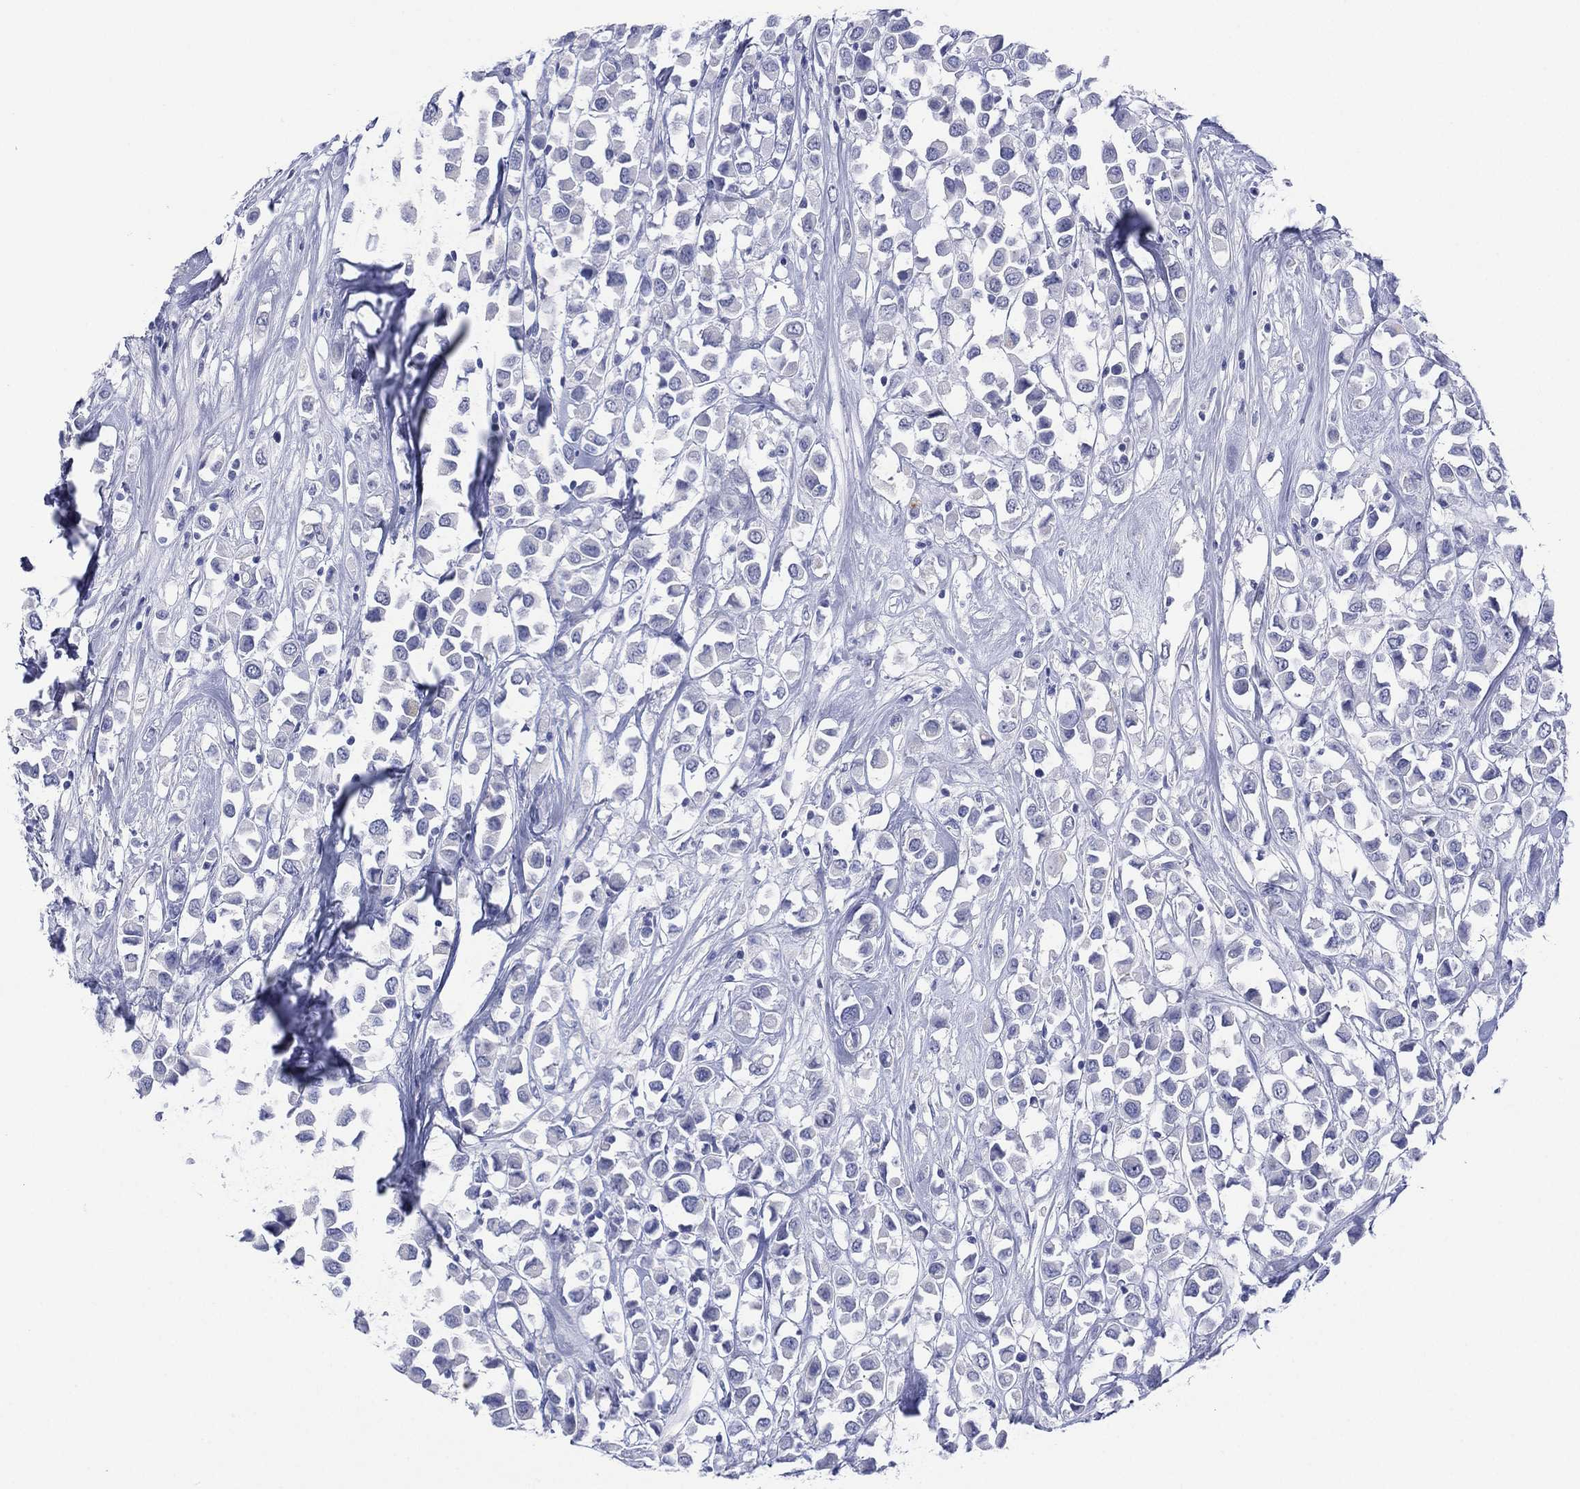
{"staining": {"intensity": "negative", "quantity": "none", "location": "none"}, "tissue": "breast cancer", "cell_type": "Tumor cells", "image_type": "cancer", "snomed": [{"axis": "morphology", "description": "Duct carcinoma"}, {"axis": "topography", "description": "Breast"}], "caption": "Immunohistochemical staining of infiltrating ductal carcinoma (breast) reveals no significant positivity in tumor cells. Nuclei are stained in blue.", "gene": "DSG1", "patient": {"sex": "female", "age": 61}}